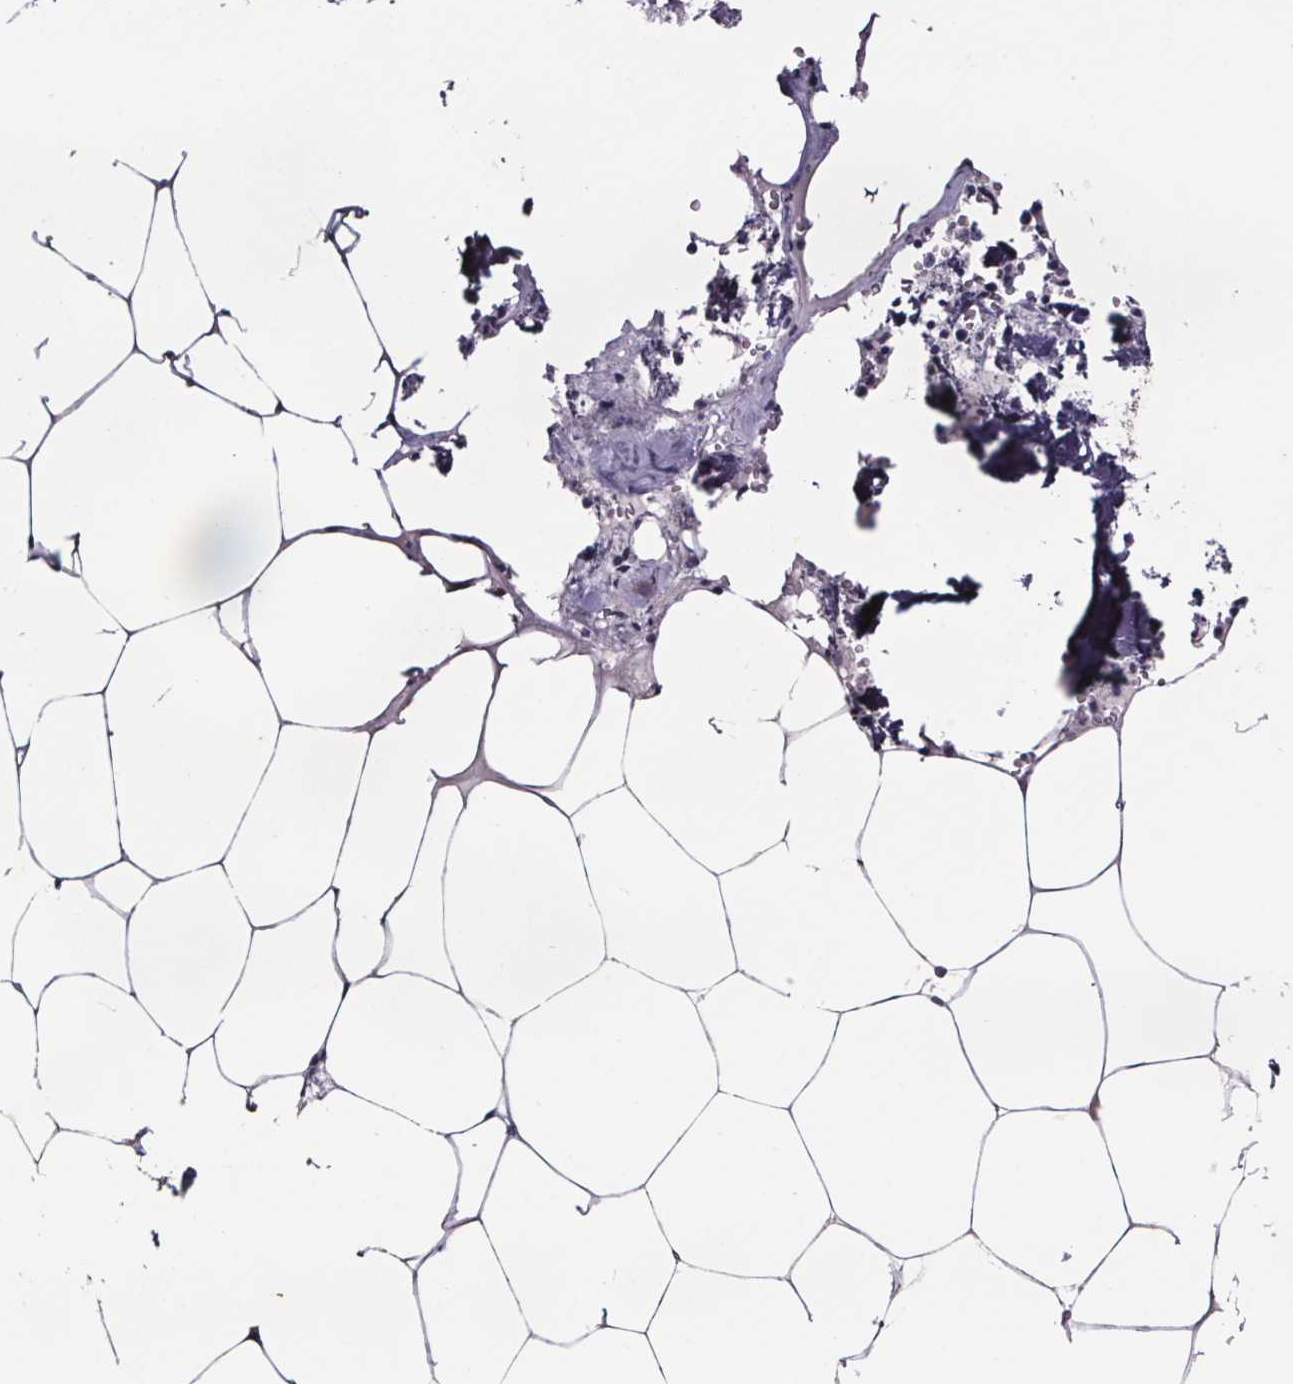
{"staining": {"intensity": "negative", "quantity": "none", "location": "none"}, "tissue": "bone marrow", "cell_type": "Hematopoietic cells", "image_type": "normal", "snomed": [{"axis": "morphology", "description": "Normal tissue, NOS"}, {"axis": "topography", "description": "Bone marrow"}], "caption": "This photomicrograph is of benign bone marrow stained with immunohistochemistry to label a protein in brown with the nuclei are counter-stained blue. There is no staining in hematopoietic cells. (Immunohistochemistry, brightfield microscopy, high magnification).", "gene": "AR", "patient": {"sex": "male", "age": 54}}